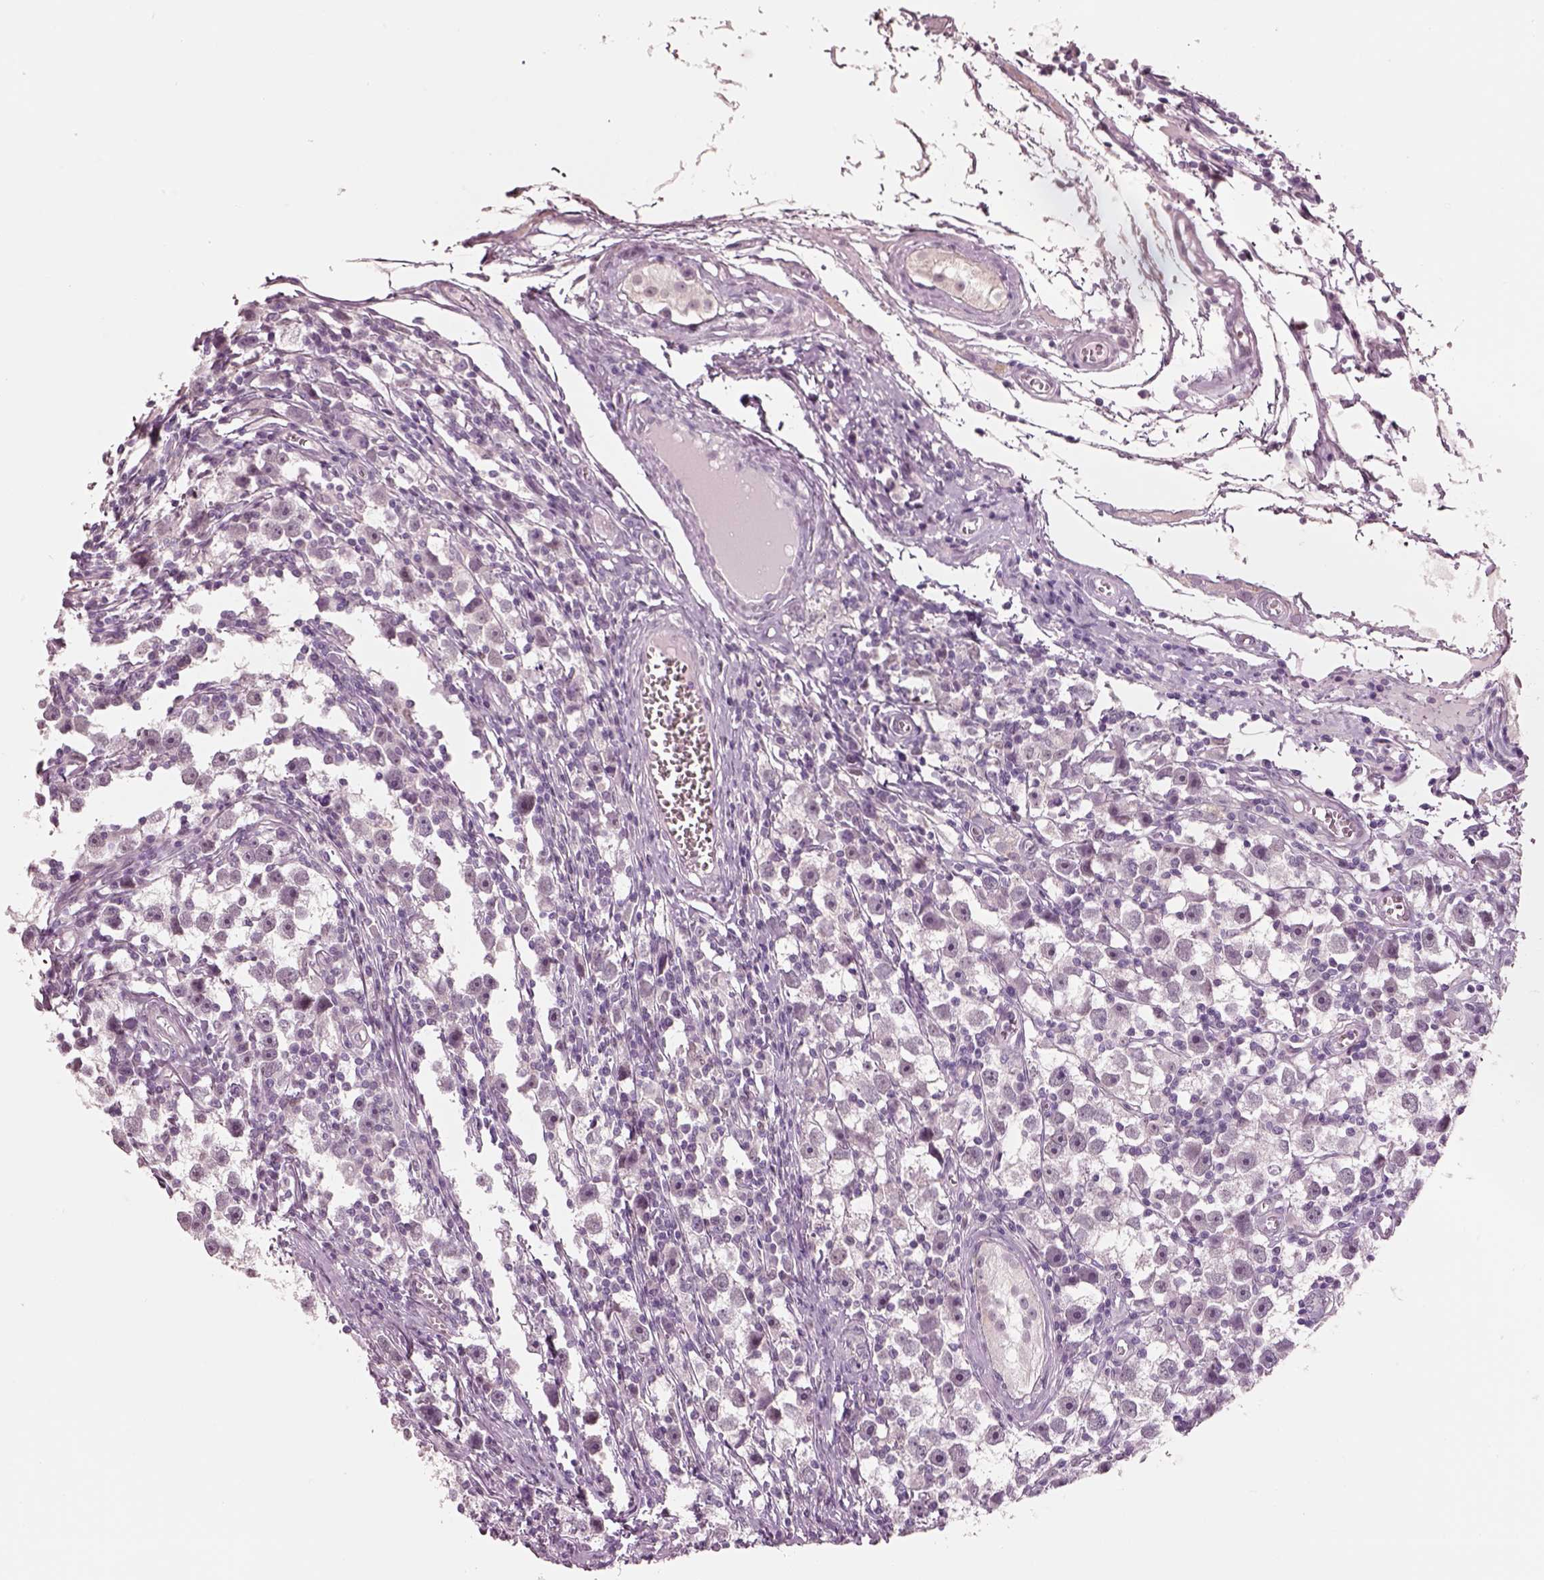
{"staining": {"intensity": "negative", "quantity": "none", "location": "none"}, "tissue": "testis cancer", "cell_type": "Tumor cells", "image_type": "cancer", "snomed": [{"axis": "morphology", "description": "Seminoma, NOS"}, {"axis": "topography", "description": "Testis"}], "caption": "Immunohistochemistry histopathology image of neoplastic tissue: testis cancer stained with DAB reveals no significant protein positivity in tumor cells. (DAB IHC, high magnification).", "gene": "ELSPBP1", "patient": {"sex": "male", "age": 30}}